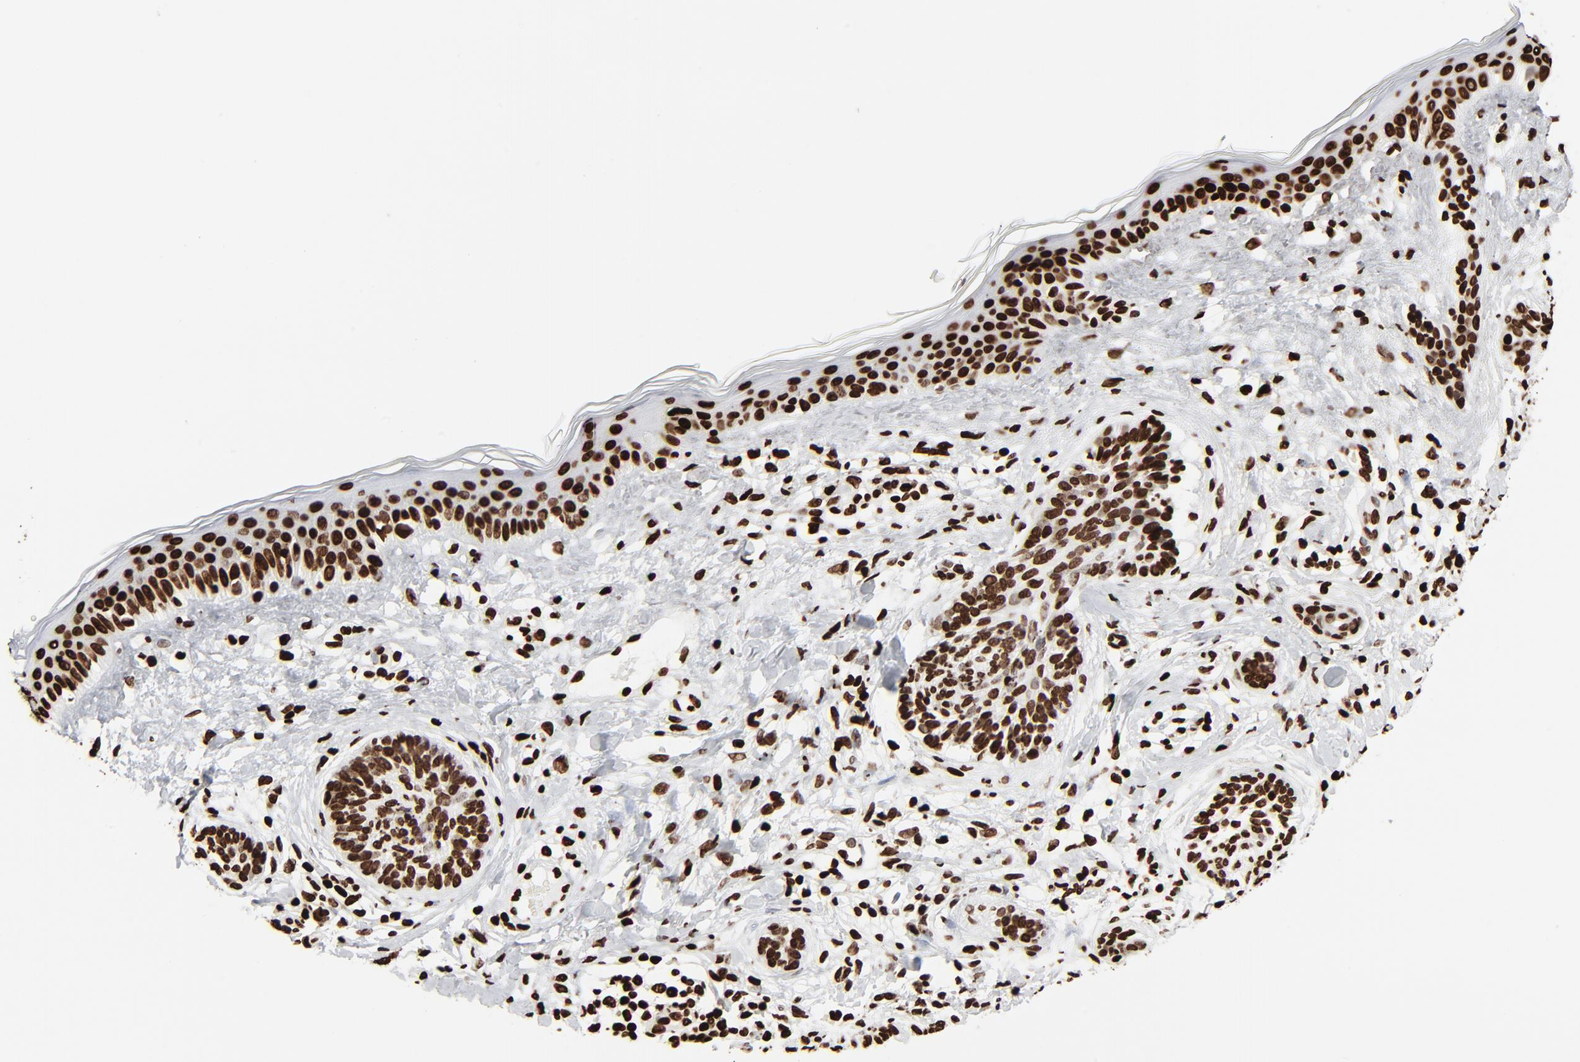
{"staining": {"intensity": "strong", "quantity": ">75%", "location": "nuclear"}, "tissue": "skin cancer", "cell_type": "Tumor cells", "image_type": "cancer", "snomed": [{"axis": "morphology", "description": "Normal tissue, NOS"}, {"axis": "morphology", "description": "Basal cell carcinoma"}, {"axis": "topography", "description": "Skin"}], "caption": "Brown immunohistochemical staining in human skin cancer (basal cell carcinoma) displays strong nuclear positivity in approximately >75% of tumor cells. The staining was performed using DAB (3,3'-diaminobenzidine) to visualize the protein expression in brown, while the nuclei were stained in blue with hematoxylin (Magnification: 20x).", "gene": "H3-4", "patient": {"sex": "male", "age": 63}}